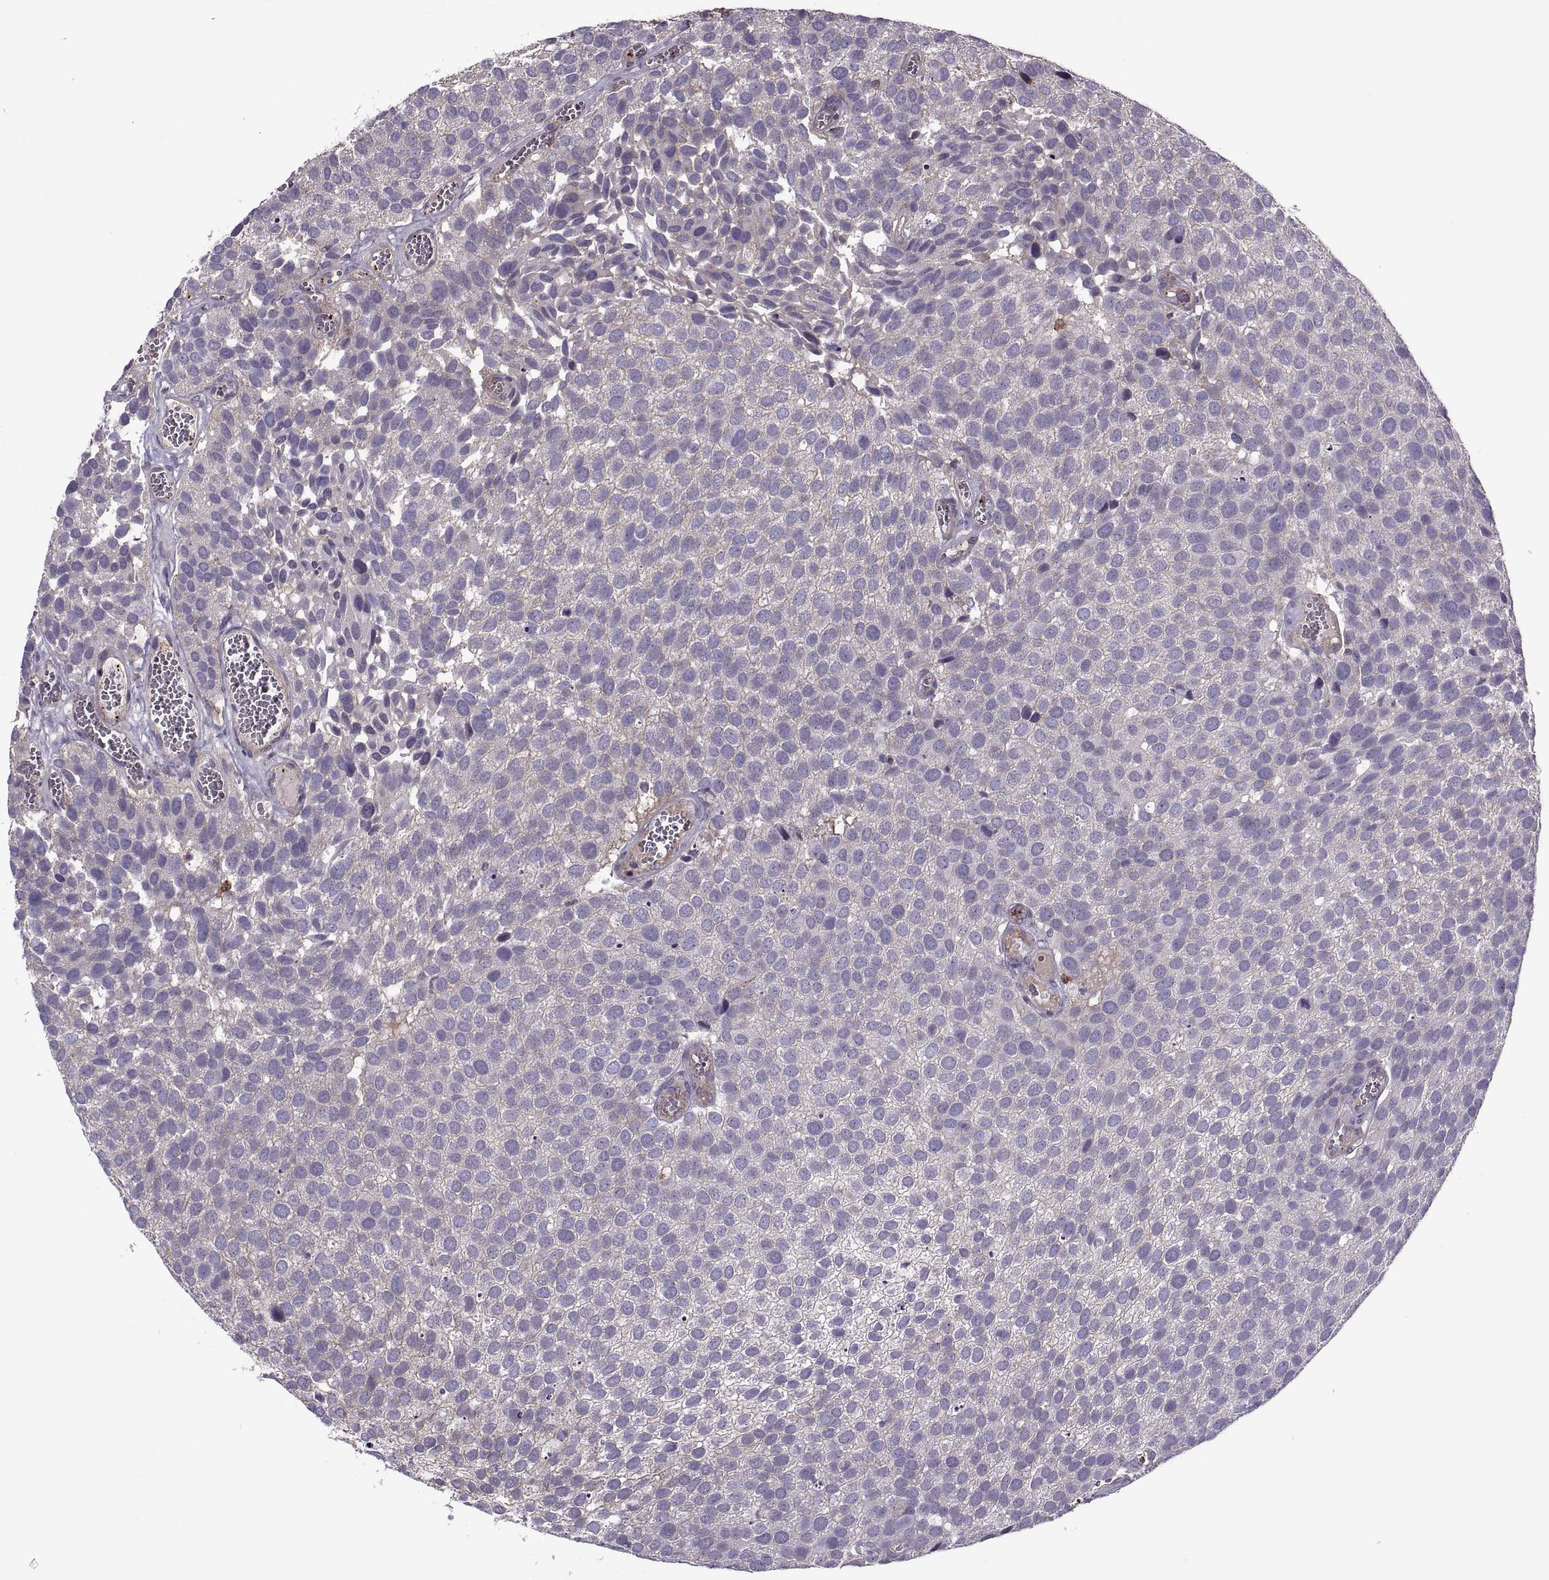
{"staining": {"intensity": "negative", "quantity": "none", "location": "none"}, "tissue": "urothelial cancer", "cell_type": "Tumor cells", "image_type": "cancer", "snomed": [{"axis": "morphology", "description": "Urothelial carcinoma, Low grade"}, {"axis": "topography", "description": "Urinary bladder"}], "caption": "Tumor cells are negative for protein expression in human urothelial cancer.", "gene": "SLC2A3", "patient": {"sex": "female", "age": 69}}